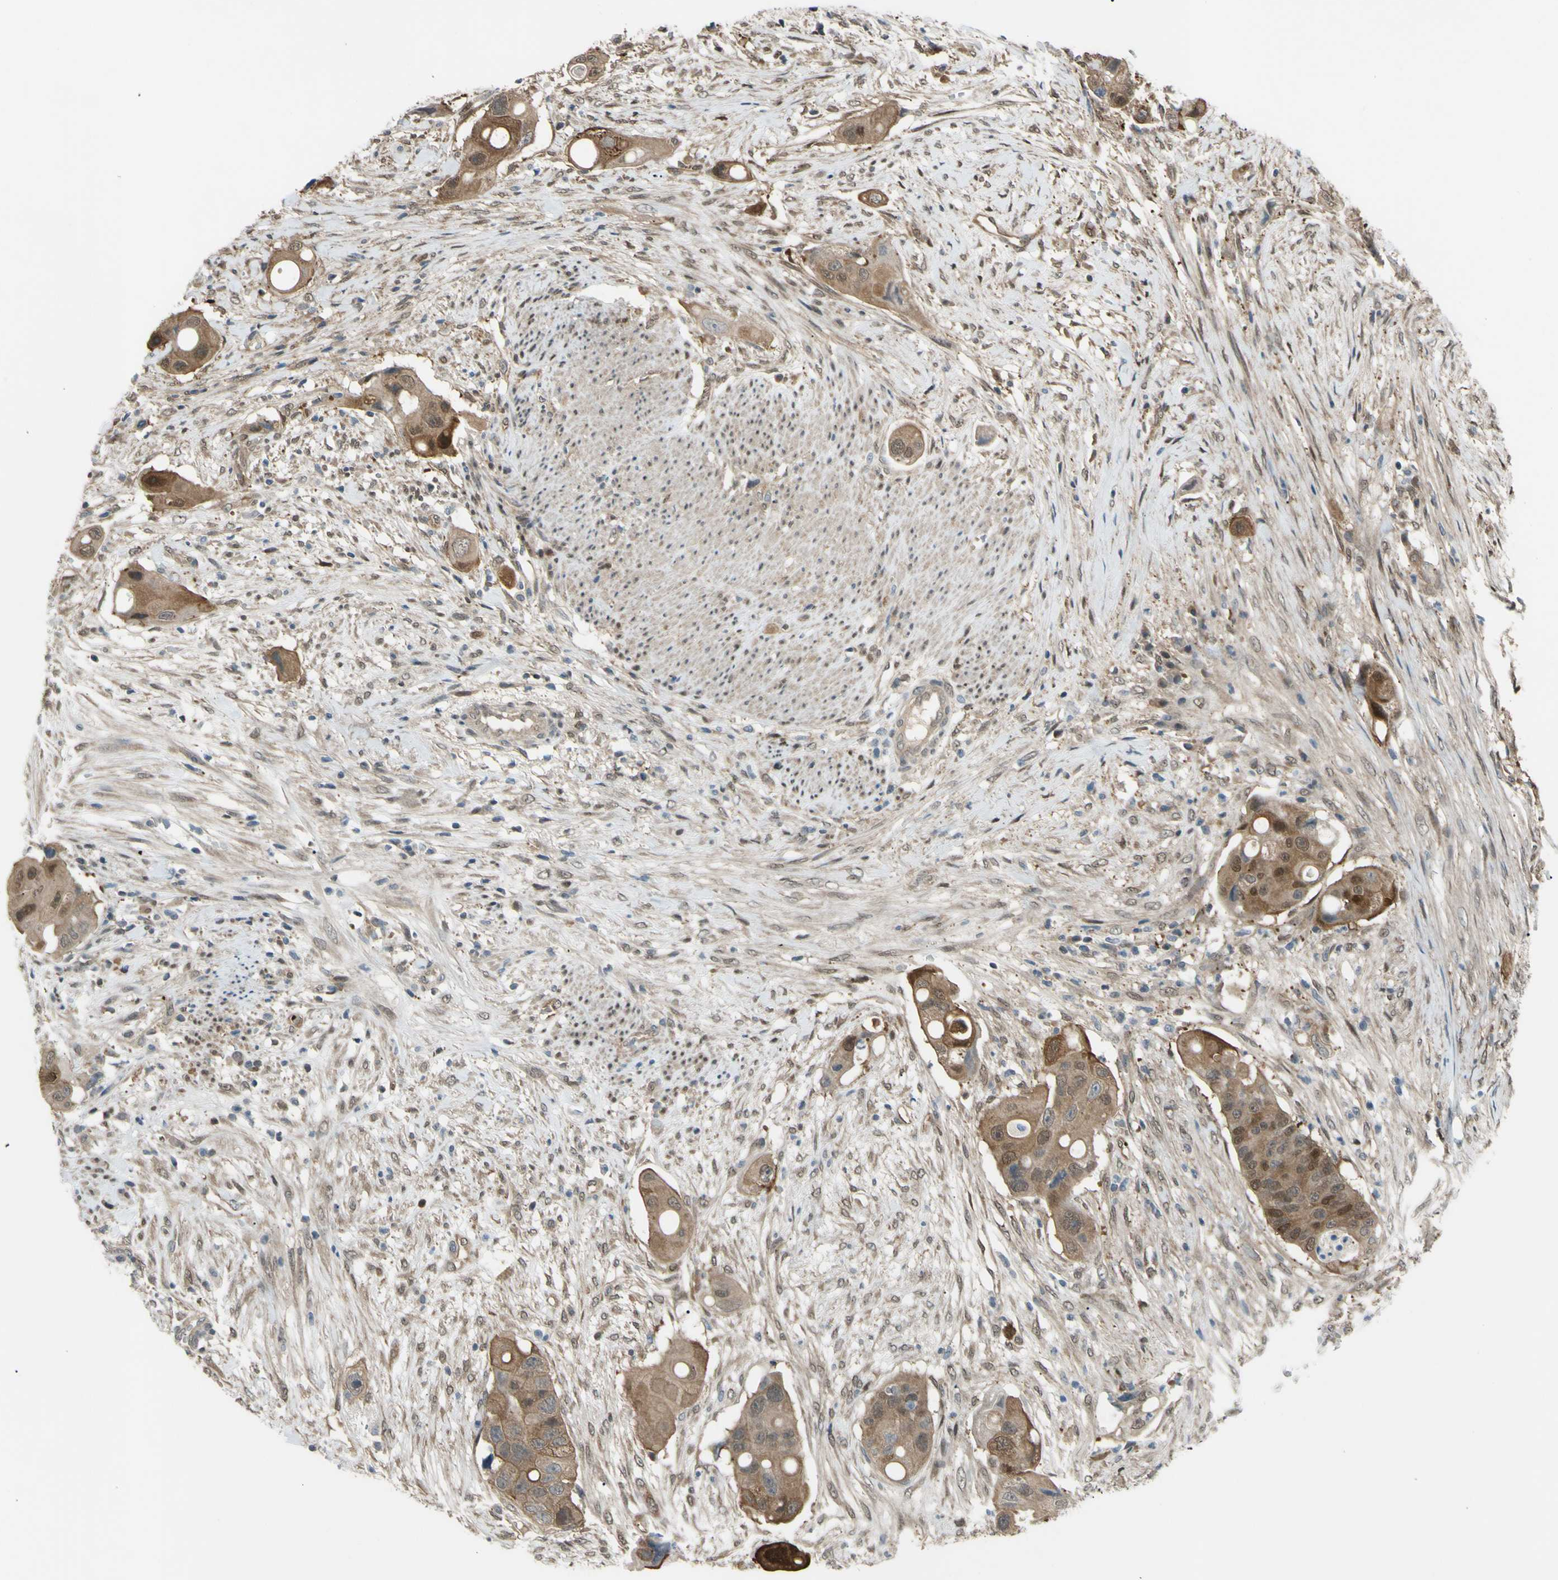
{"staining": {"intensity": "moderate", "quantity": ">75%", "location": "cytoplasmic/membranous"}, "tissue": "colorectal cancer", "cell_type": "Tumor cells", "image_type": "cancer", "snomed": [{"axis": "morphology", "description": "Adenocarcinoma, NOS"}, {"axis": "topography", "description": "Colon"}], "caption": "Human adenocarcinoma (colorectal) stained with a protein marker displays moderate staining in tumor cells.", "gene": "YWHAQ", "patient": {"sex": "female", "age": 57}}